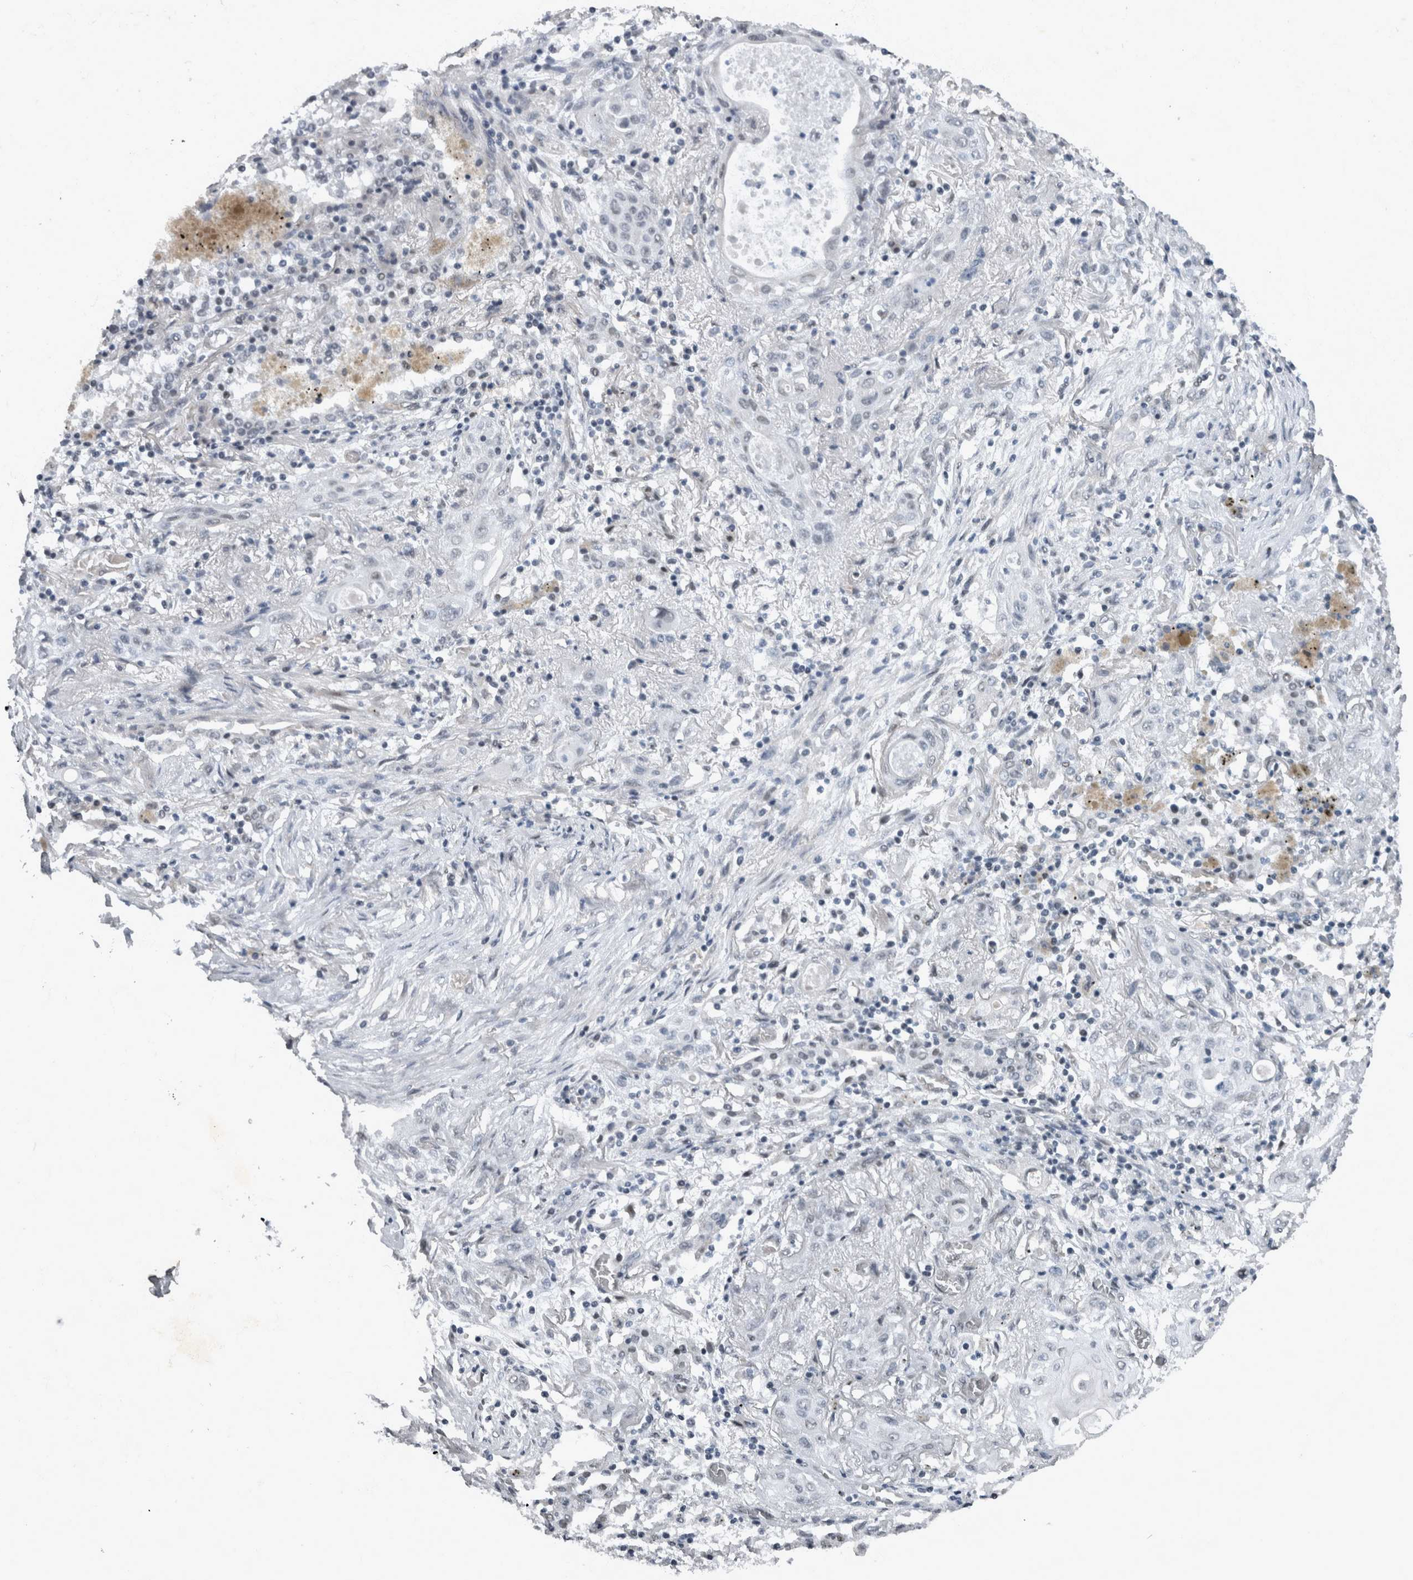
{"staining": {"intensity": "negative", "quantity": "none", "location": "none"}, "tissue": "lung cancer", "cell_type": "Tumor cells", "image_type": "cancer", "snomed": [{"axis": "morphology", "description": "Squamous cell carcinoma, NOS"}, {"axis": "topography", "description": "Lung"}], "caption": "Image shows no protein expression in tumor cells of lung cancer (squamous cell carcinoma) tissue. The staining is performed using DAB brown chromogen with nuclei counter-stained in using hematoxylin.", "gene": "WDR33", "patient": {"sex": "female", "age": 47}}